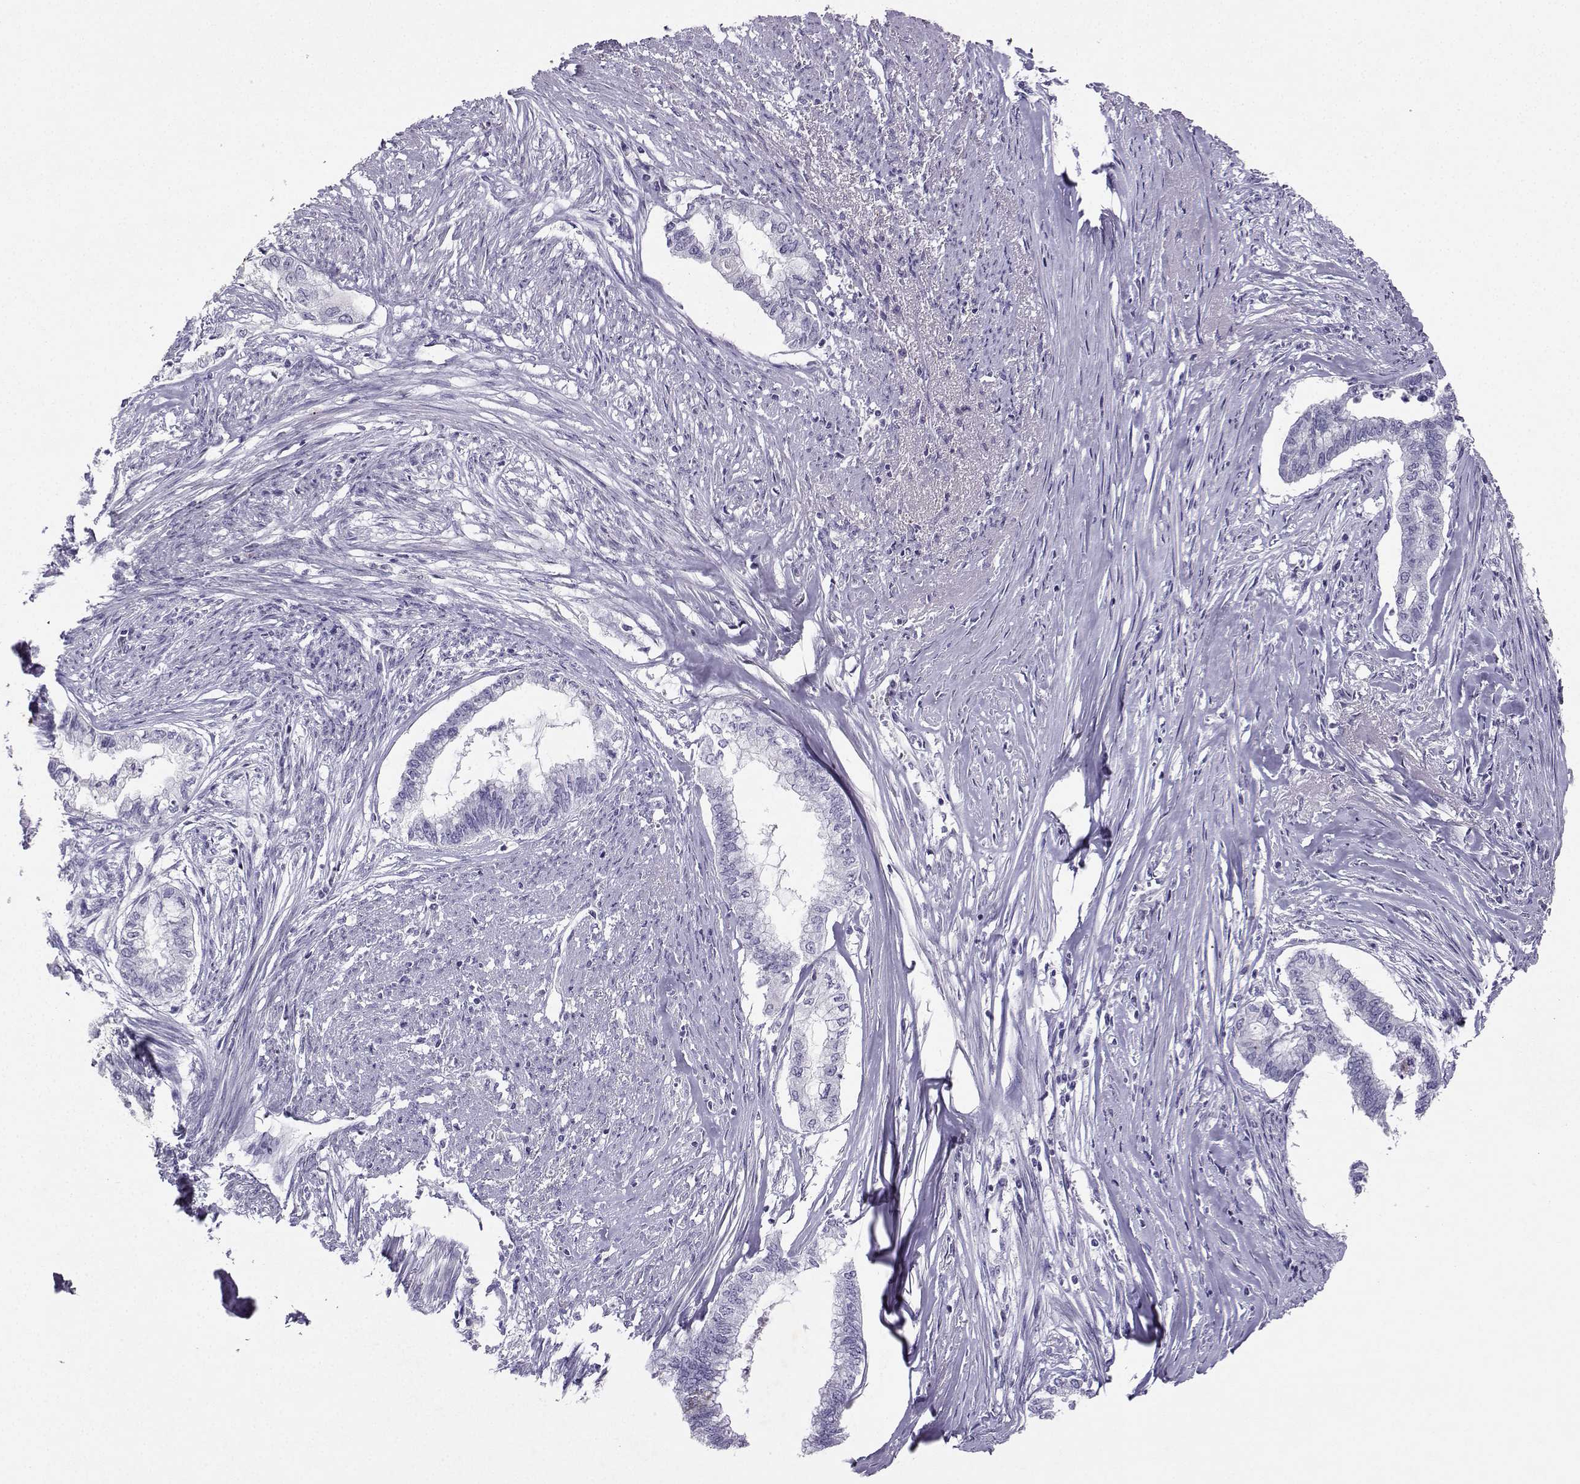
{"staining": {"intensity": "negative", "quantity": "none", "location": "none"}, "tissue": "endometrial cancer", "cell_type": "Tumor cells", "image_type": "cancer", "snomed": [{"axis": "morphology", "description": "Adenocarcinoma, NOS"}, {"axis": "topography", "description": "Endometrium"}], "caption": "Tumor cells are negative for brown protein staining in endometrial adenocarcinoma.", "gene": "GRIK4", "patient": {"sex": "female", "age": 79}}